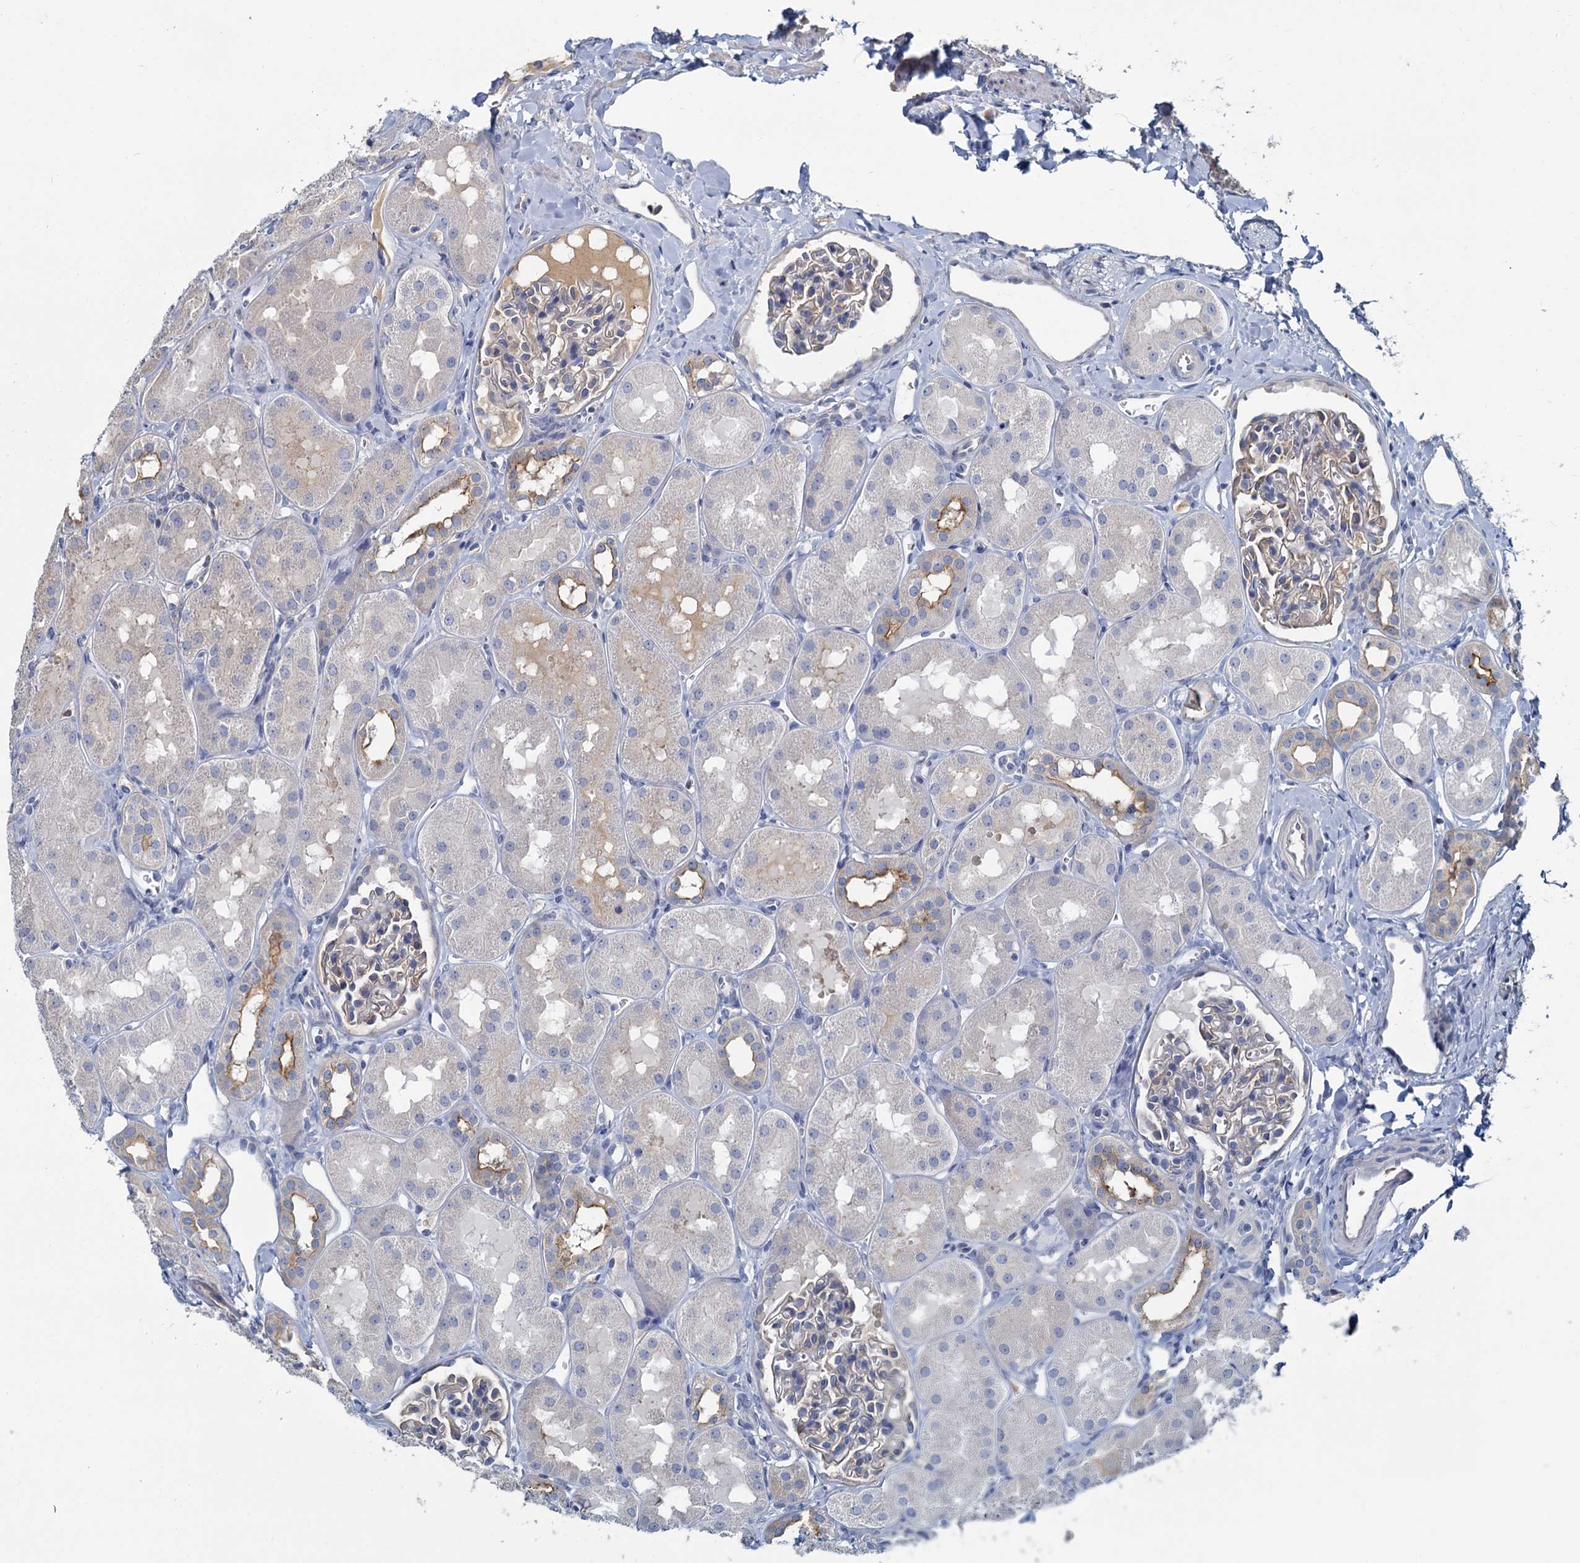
{"staining": {"intensity": "negative", "quantity": "none", "location": "none"}, "tissue": "kidney", "cell_type": "Cells in glomeruli", "image_type": "normal", "snomed": [{"axis": "morphology", "description": "Normal tissue, NOS"}, {"axis": "topography", "description": "Kidney"}, {"axis": "topography", "description": "Urinary bladder"}], "caption": "This is a image of IHC staining of benign kidney, which shows no expression in cells in glomeruli.", "gene": "ACSM3", "patient": {"sex": "male", "age": 16}}